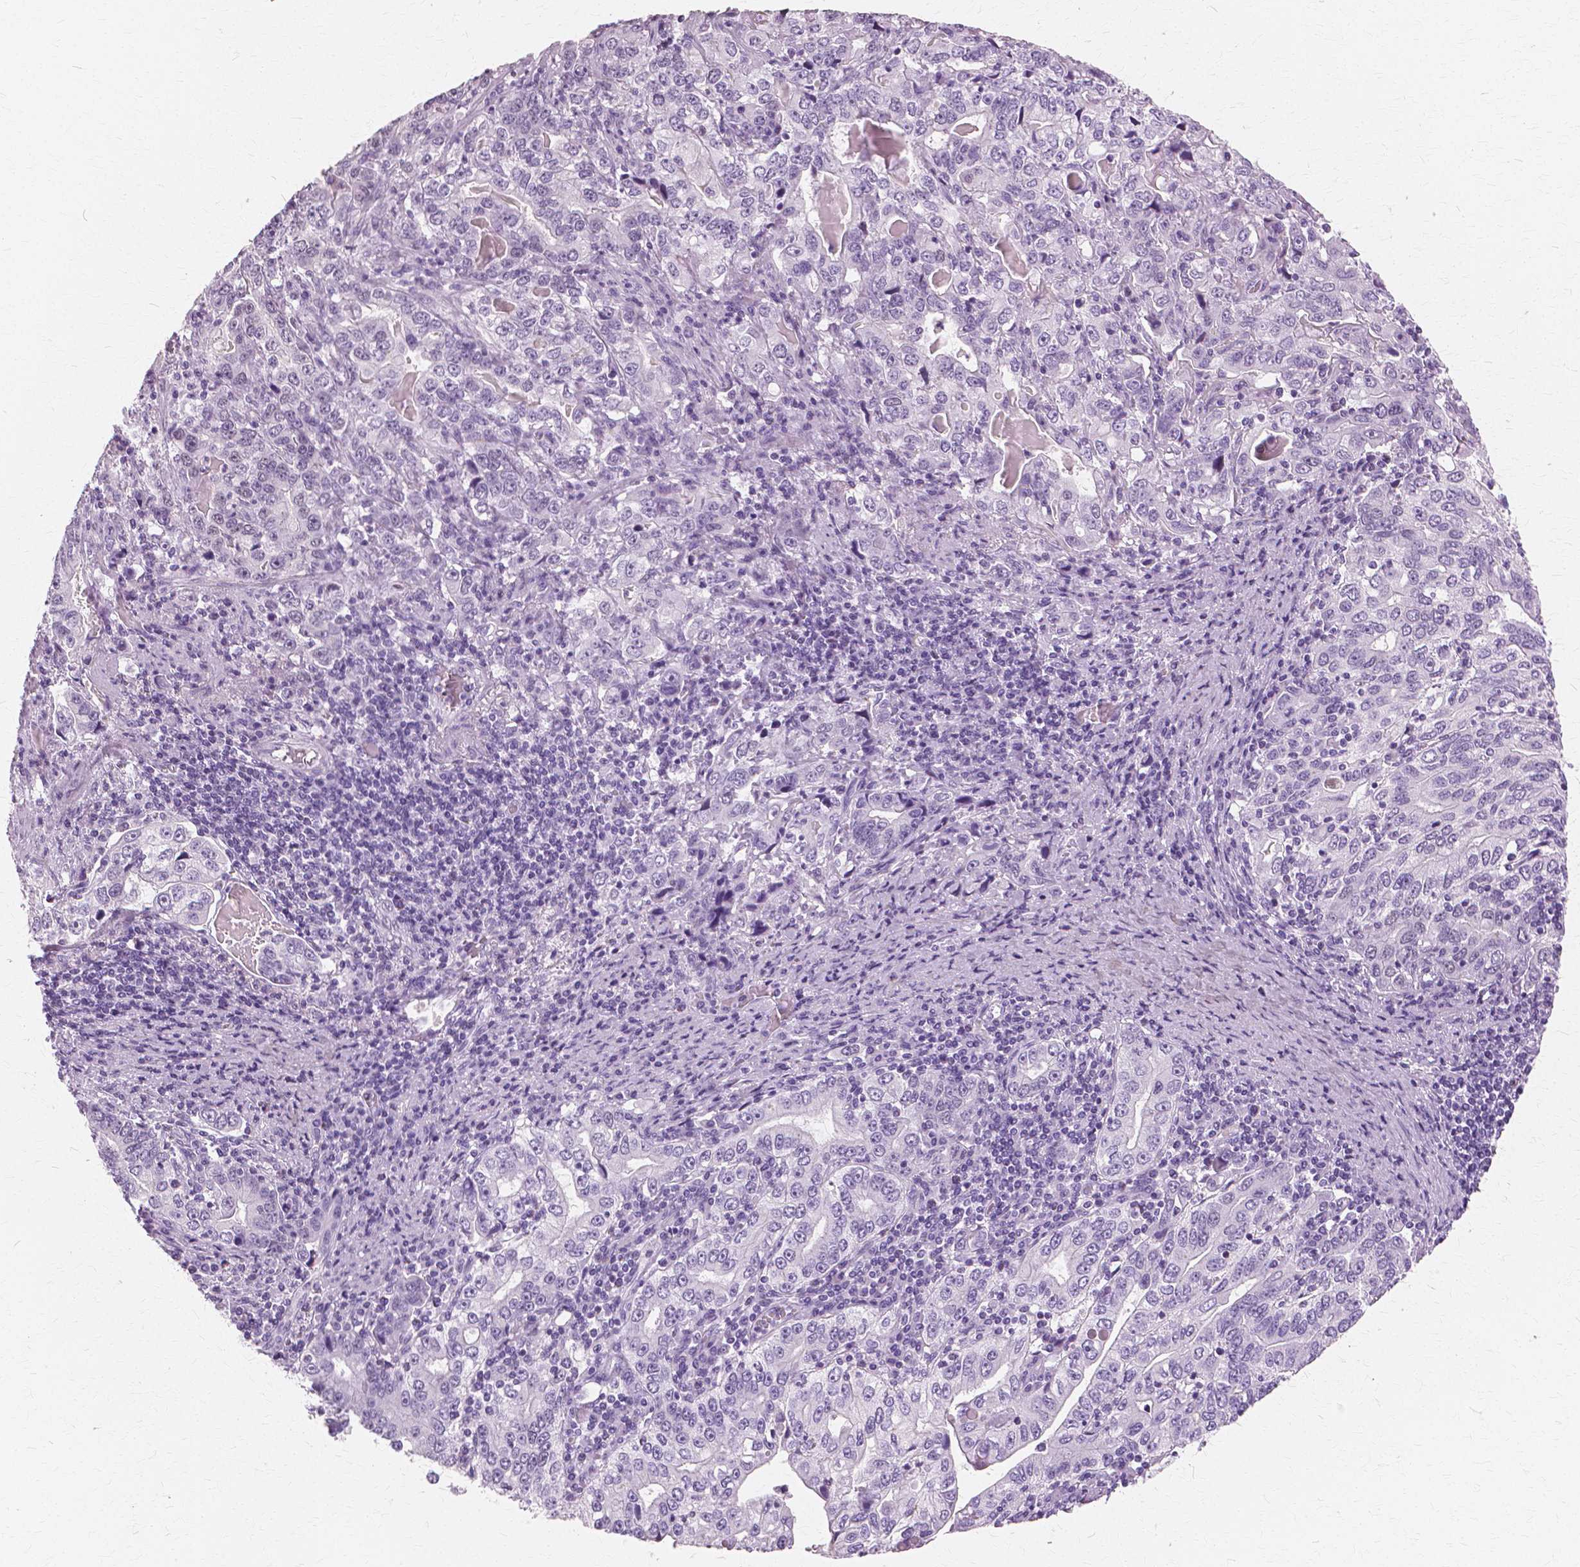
{"staining": {"intensity": "negative", "quantity": "none", "location": "none"}, "tissue": "stomach cancer", "cell_type": "Tumor cells", "image_type": "cancer", "snomed": [{"axis": "morphology", "description": "Adenocarcinoma, NOS"}, {"axis": "topography", "description": "Stomach, lower"}], "caption": "A photomicrograph of stomach cancer stained for a protein displays no brown staining in tumor cells.", "gene": "SFTPD", "patient": {"sex": "female", "age": 72}}